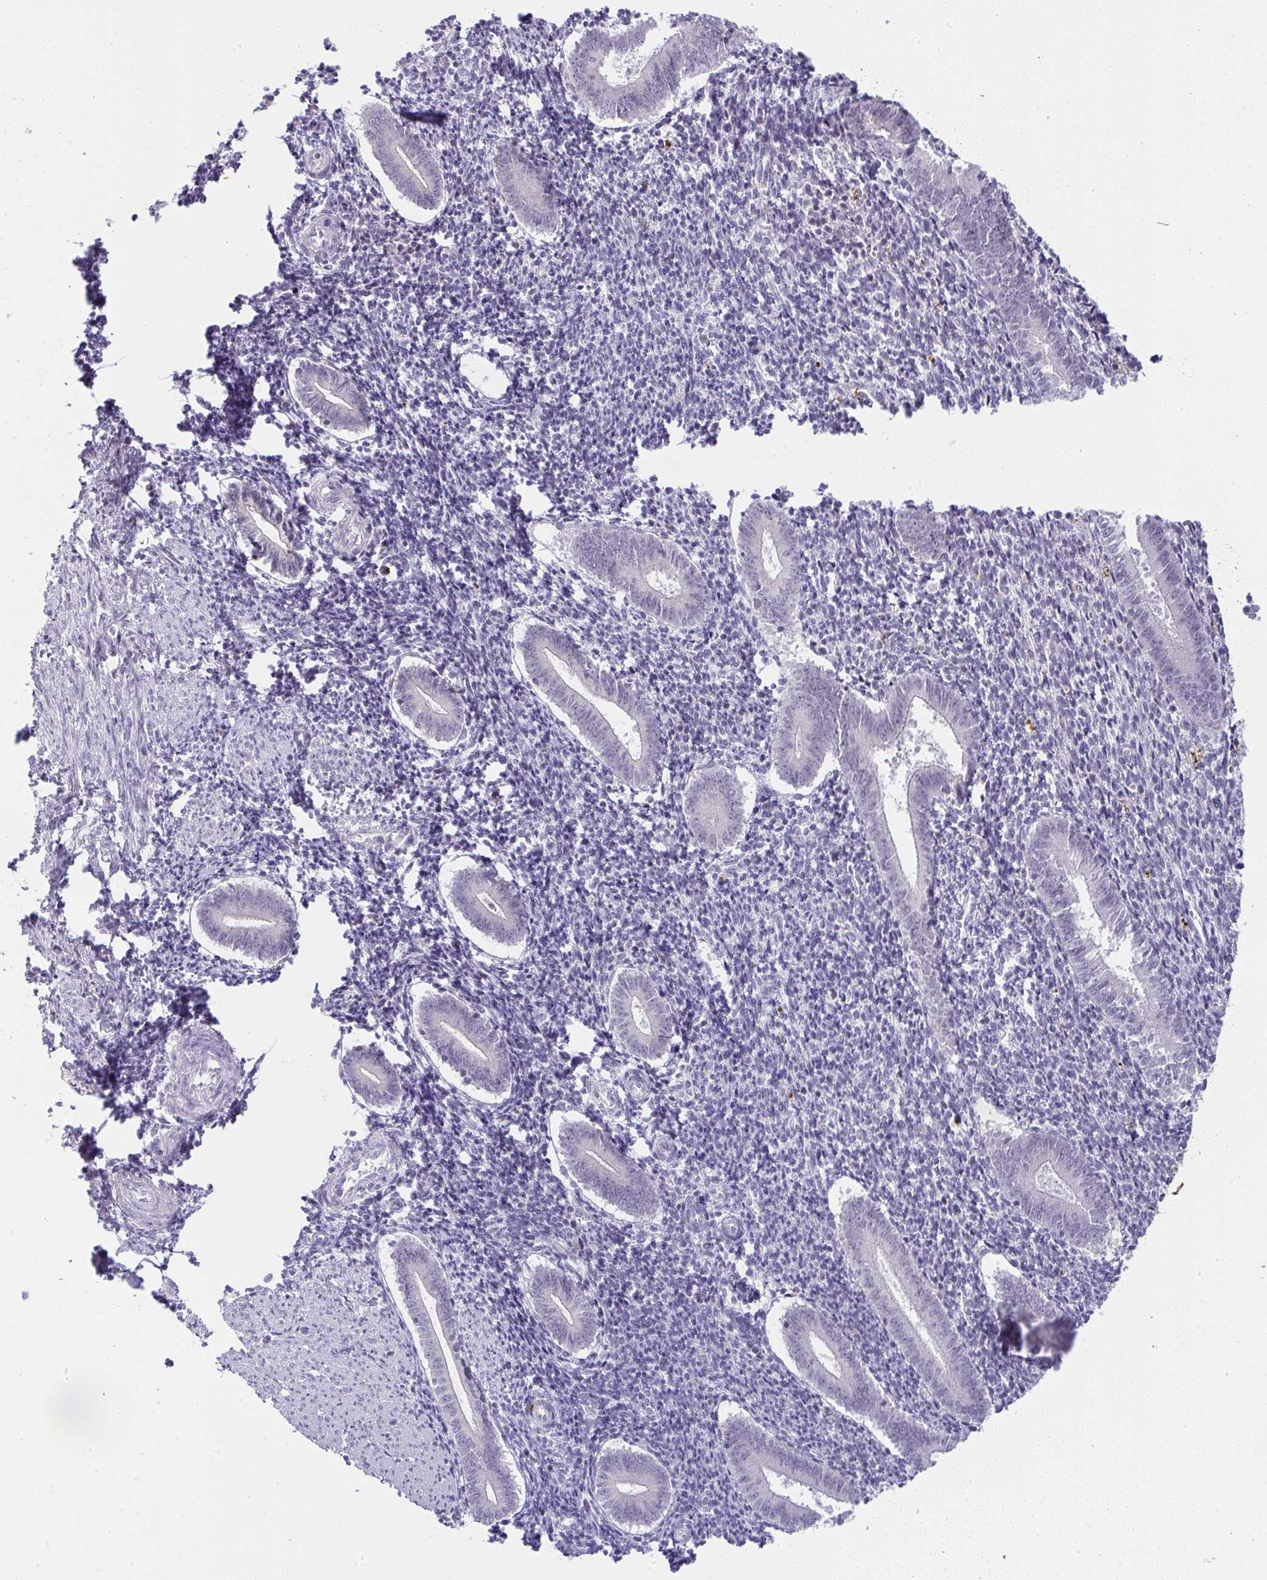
{"staining": {"intensity": "negative", "quantity": "none", "location": "none"}, "tissue": "endometrium", "cell_type": "Cells in endometrial stroma", "image_type": "normal", "snomed": [{"axis": "morphology", "description": "Normal tissue, NOS"}, {"axis": "topography", "description": "Endometrium"}], "caption": "High power microscopy histopathology image of an immunohistochemistry micrograph of normal endometrium, revealing no significant expression in cells in endometrial stroma.", "gene": "CACNA1S", "patient": {"sex": "female", "age": 25}}